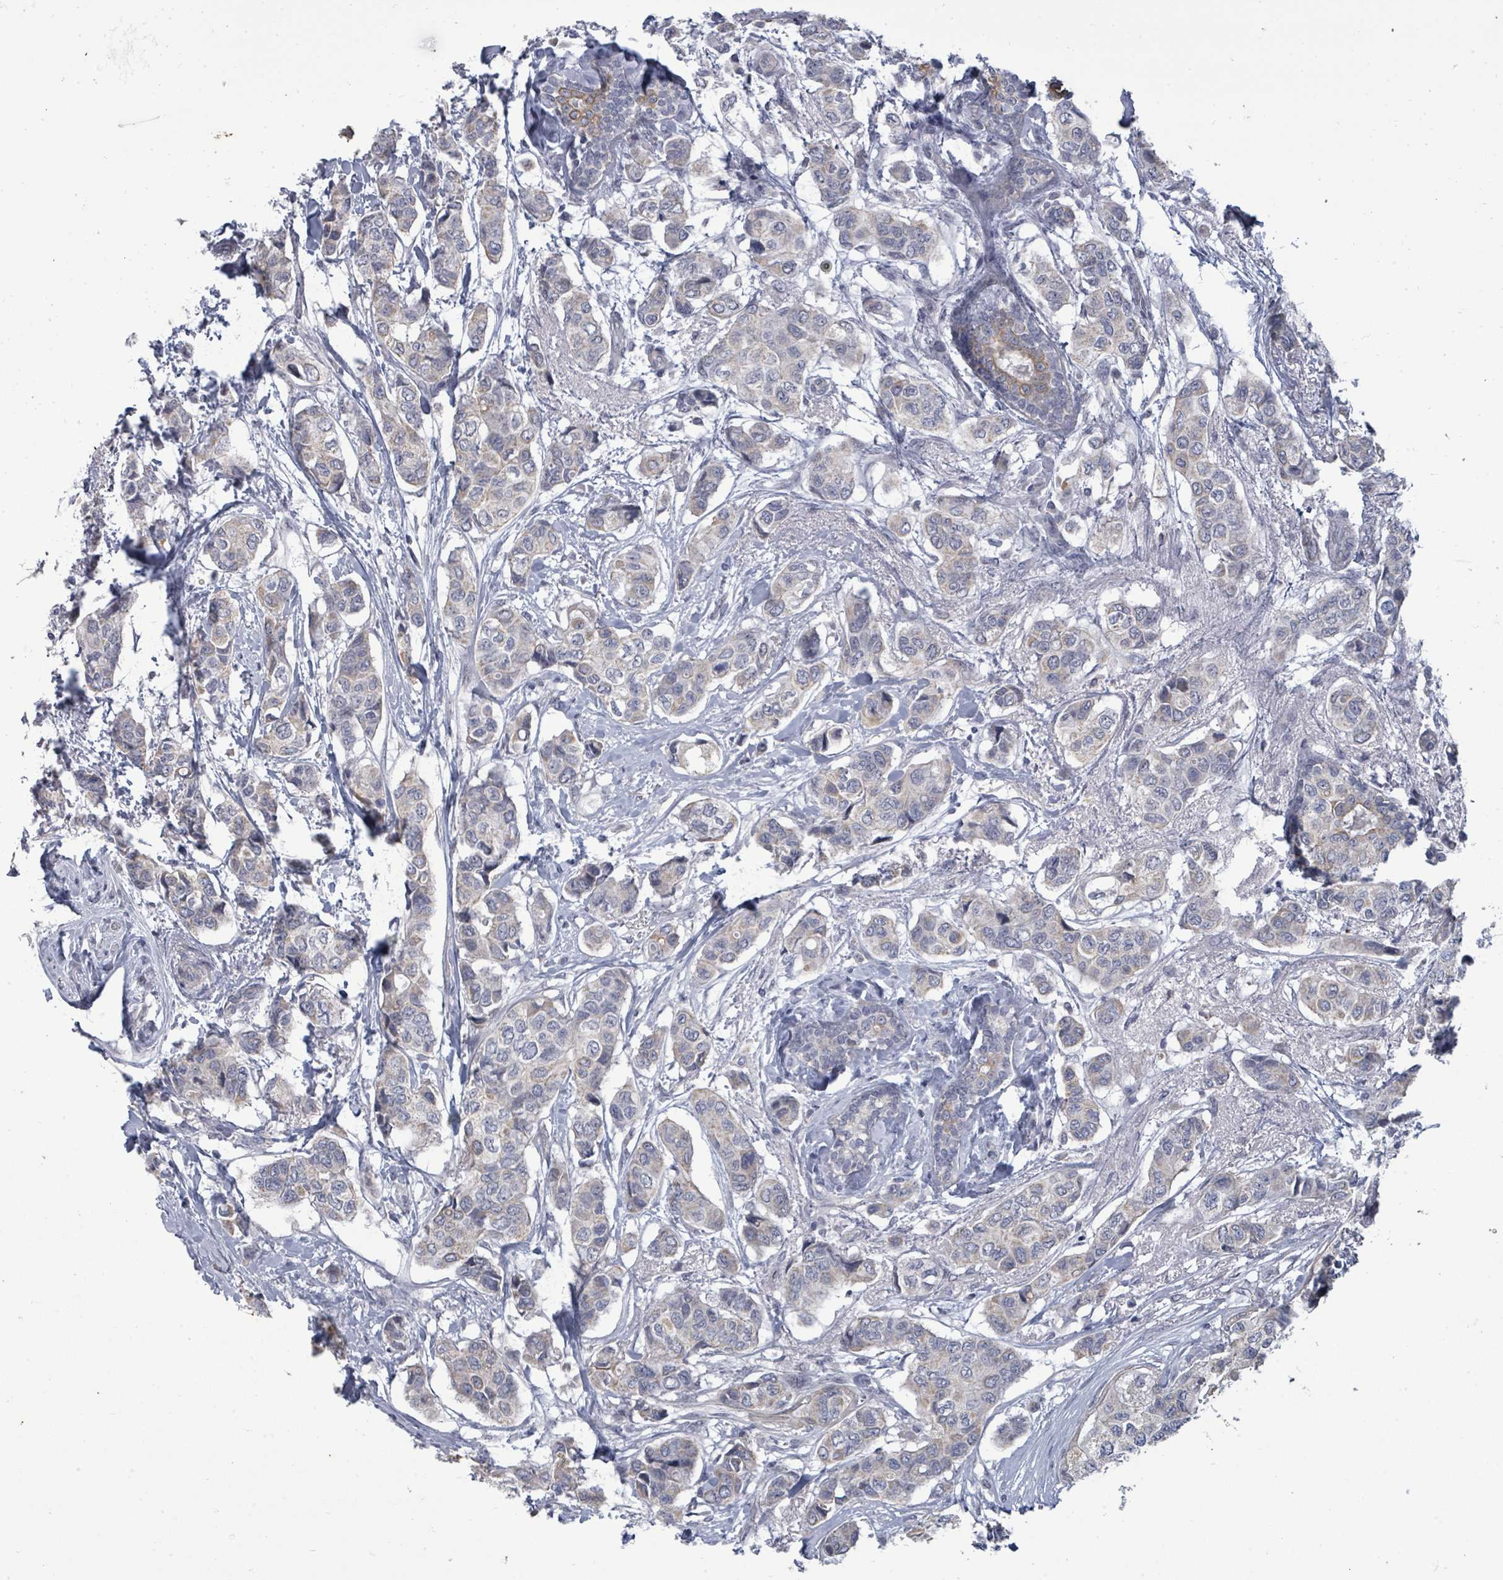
{"staining": {"intensity": "weak", "quantity": "<25%", "location": "cytoplasmic/membranous"}, "tissue": "breast cancer", "cell_type": "Tumor cells", "image_type": "cancer", "snomed": [{"axis": "morphology", "description": "Lobular carcinoma"}, {"axis": "topography", "description": "Breast"}], "caption": "The micrograph exhibits no significant expression in tumor cells of breast cancer (lobular carcinoma).", "gene": "ASB12", "patient": {"sex": "female", "age": 51}}